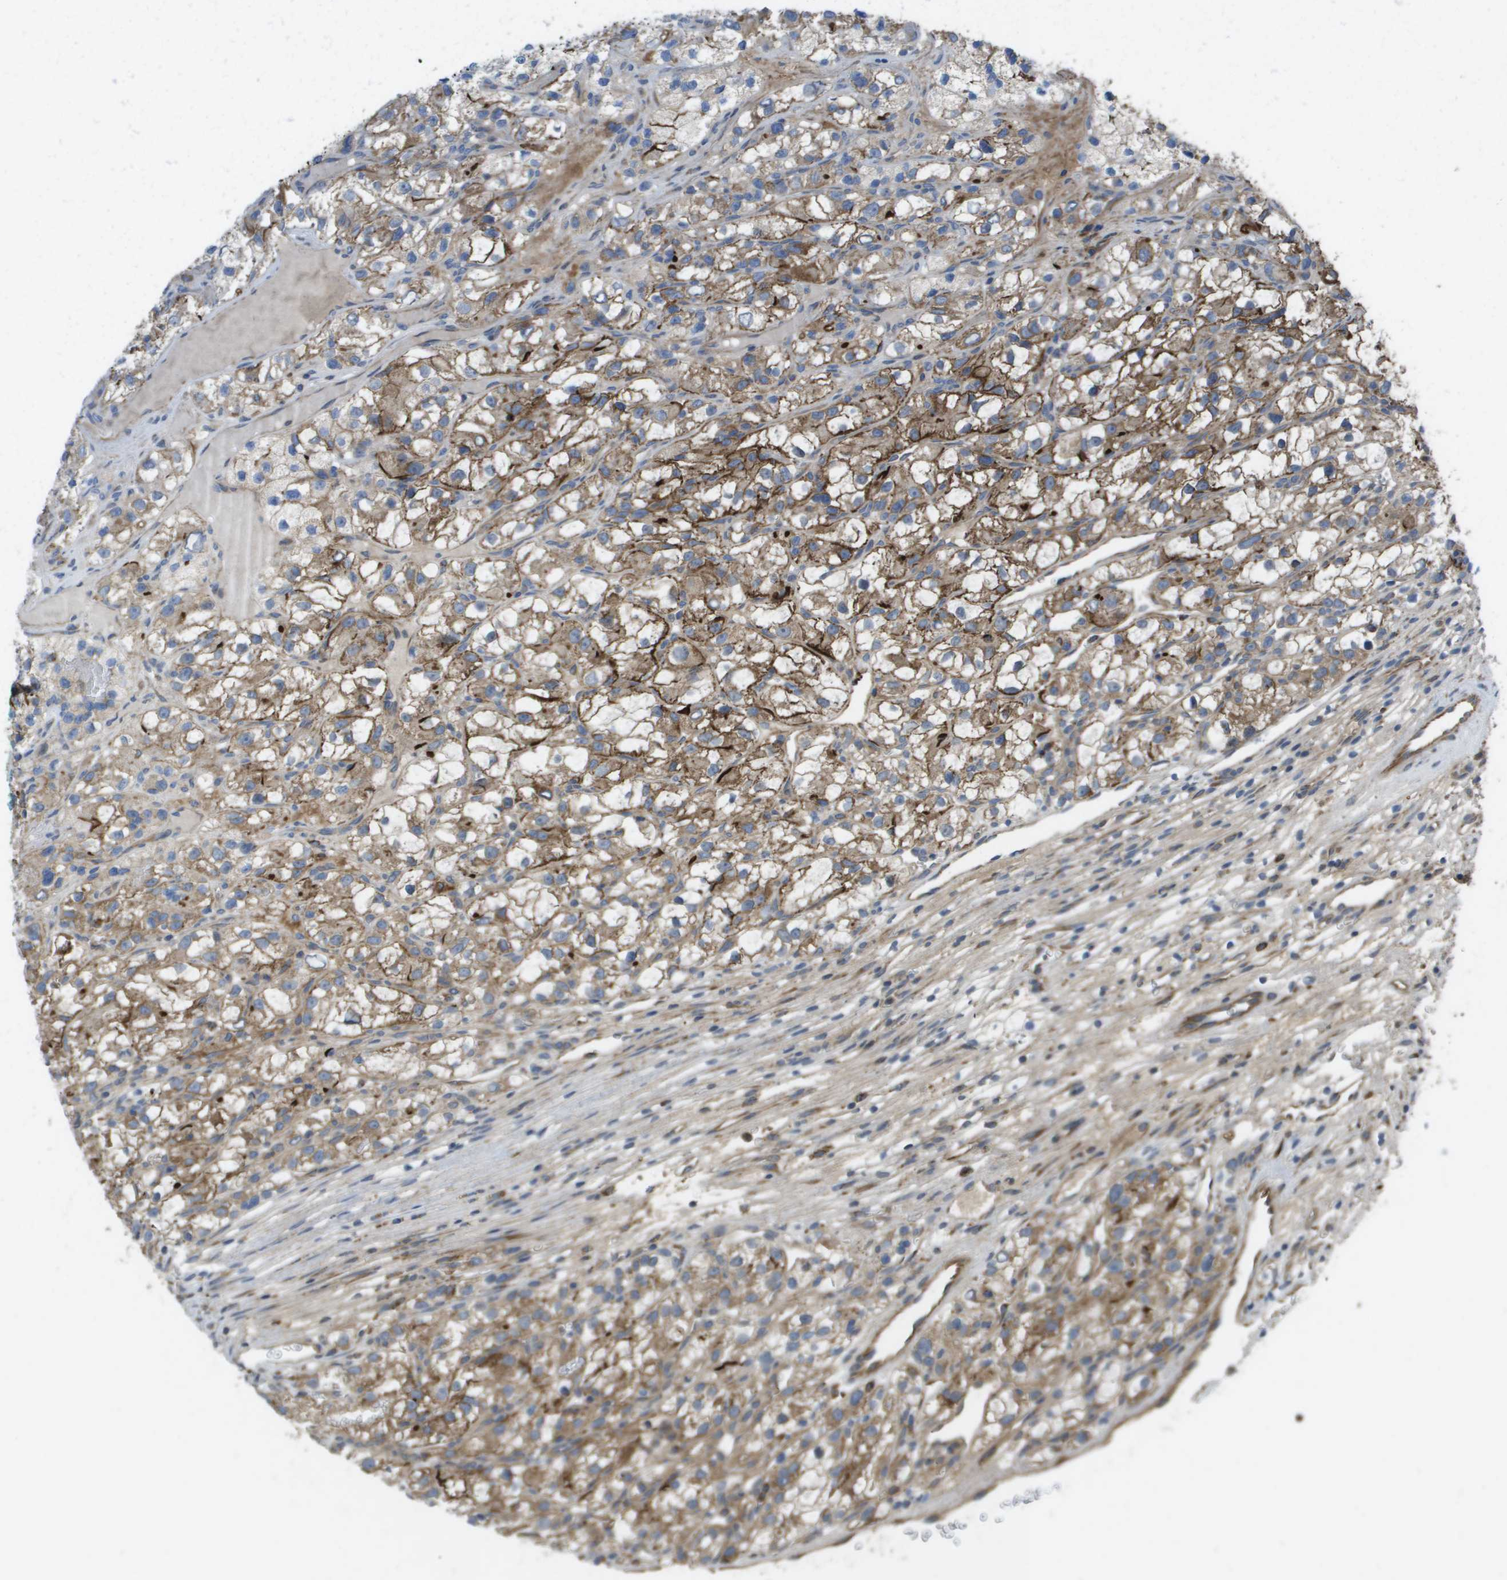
{"staining": {"intensity": "moderate", "quantity": "25%-75%", "location": "cytoplasmic/membranous"}, "tissue": "renal cancer", "cell_type": "Tumor cells", "image_type": "cancer", "snomed": [{"axis": "morphology", "description": "Adenocarcinoma, NOS"}, {"axis": "topography", "description": "Kidney"}], "caption": "Immunohistochemical staining of human renal cancer displays medium levels of moderate cytoplasmic/membranous expression in approximately 25%-75% of tumor cells. (Brightfield microscopy of DAB IHC at high magnification).", "gene": "CLCN2", "patient": {"sex": "female", "age": 57}}